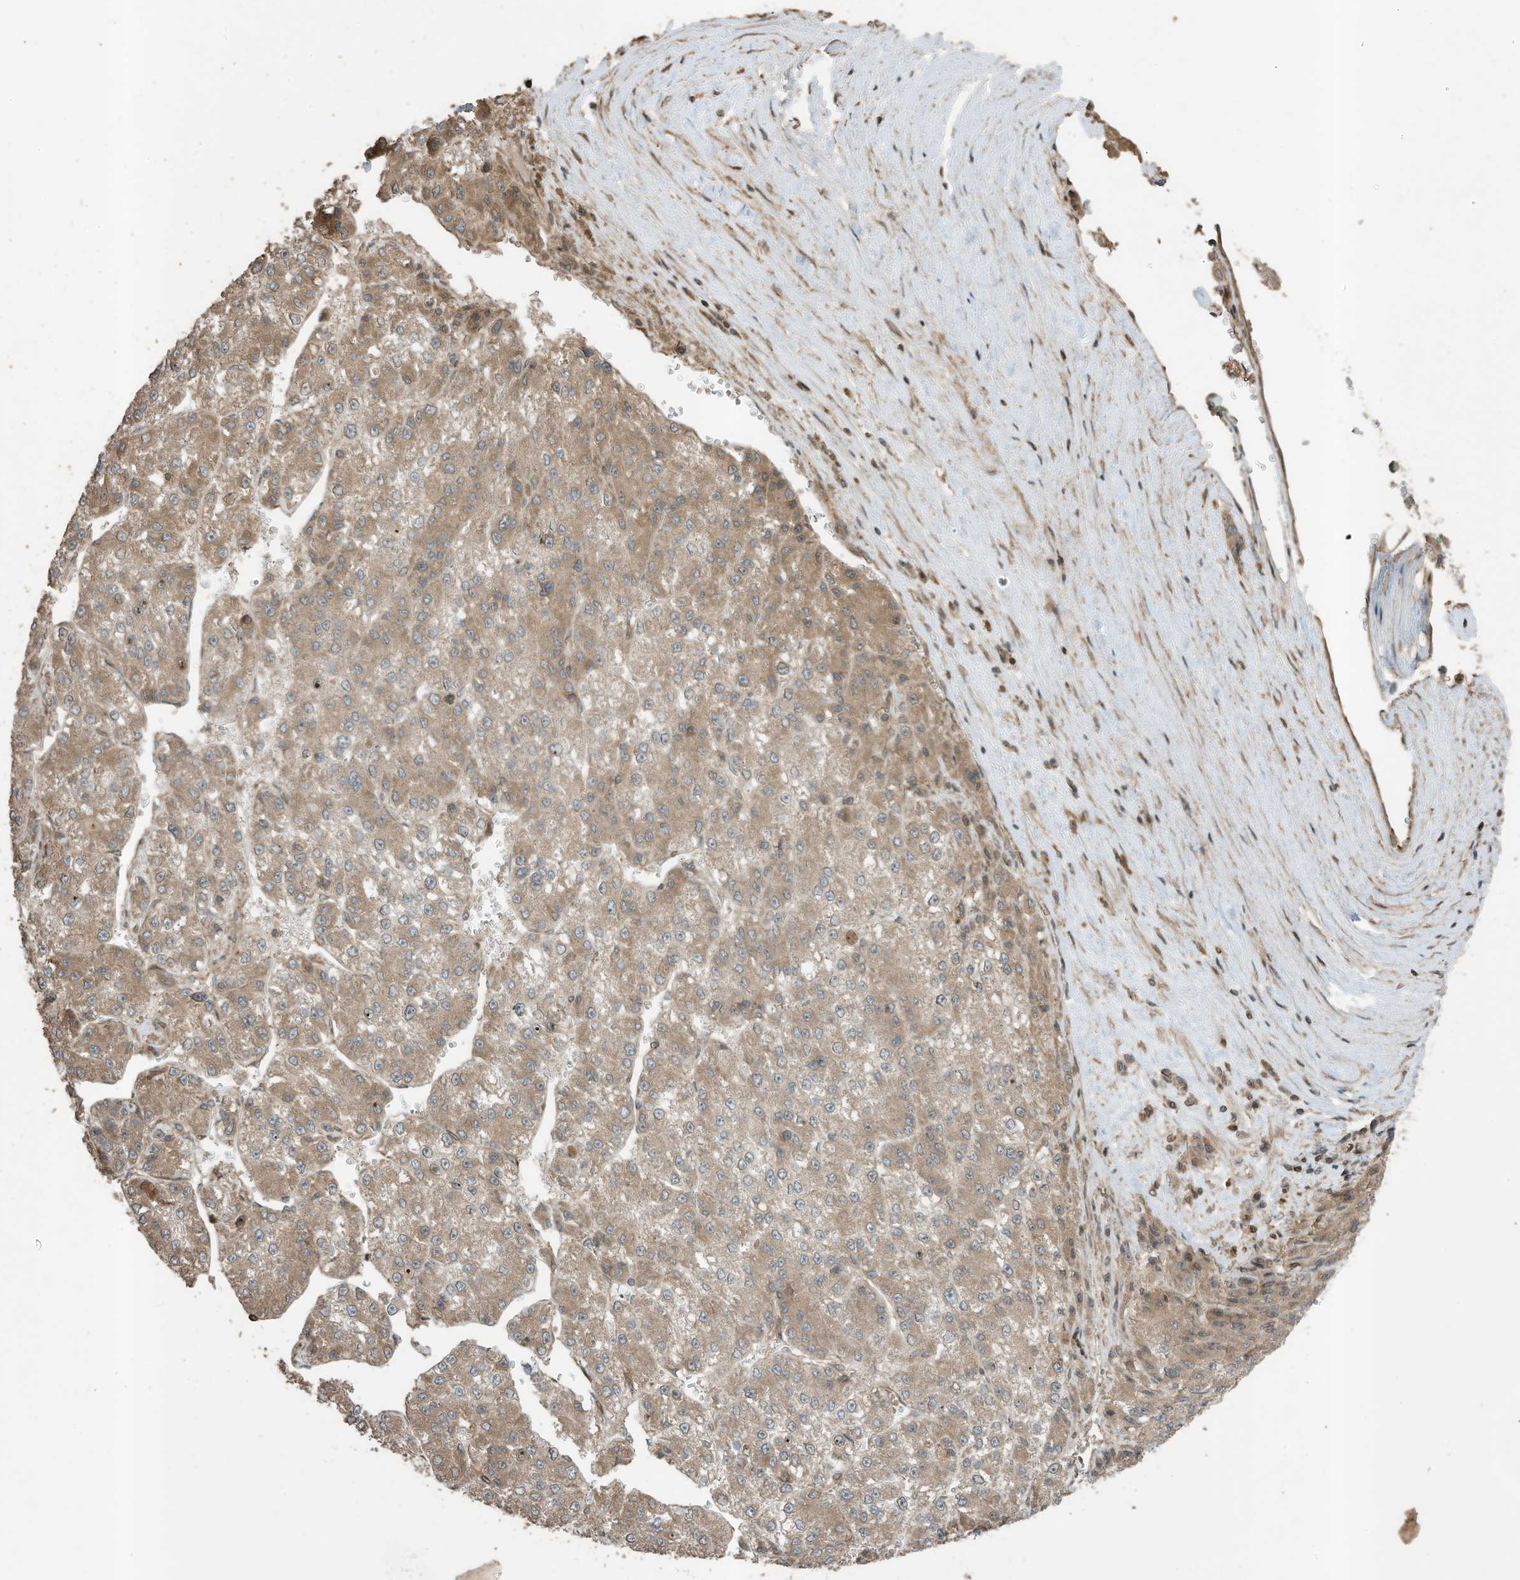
{"staining": {"intensity": "moderate", "quantity": ">75%", "location": "cytoplasmic/membranous"}, "tissue": "liver cancer", "cell_type": "Tumor cells", "image_type": "cancer", "snomed": [{"axis": "morphology", "description": "Carcinoma, Hepatocellular, NOS"}, {"axis": "topography", "description": "Liver"}], "caption": "Tumor cells reveal moderate cytoplasmic/membranous staining in about >75% of cells in liver cancer (hepatocellular carcinoma).", "gene": "ZNF653", "patient": {"sex": "female", "age": 73}}